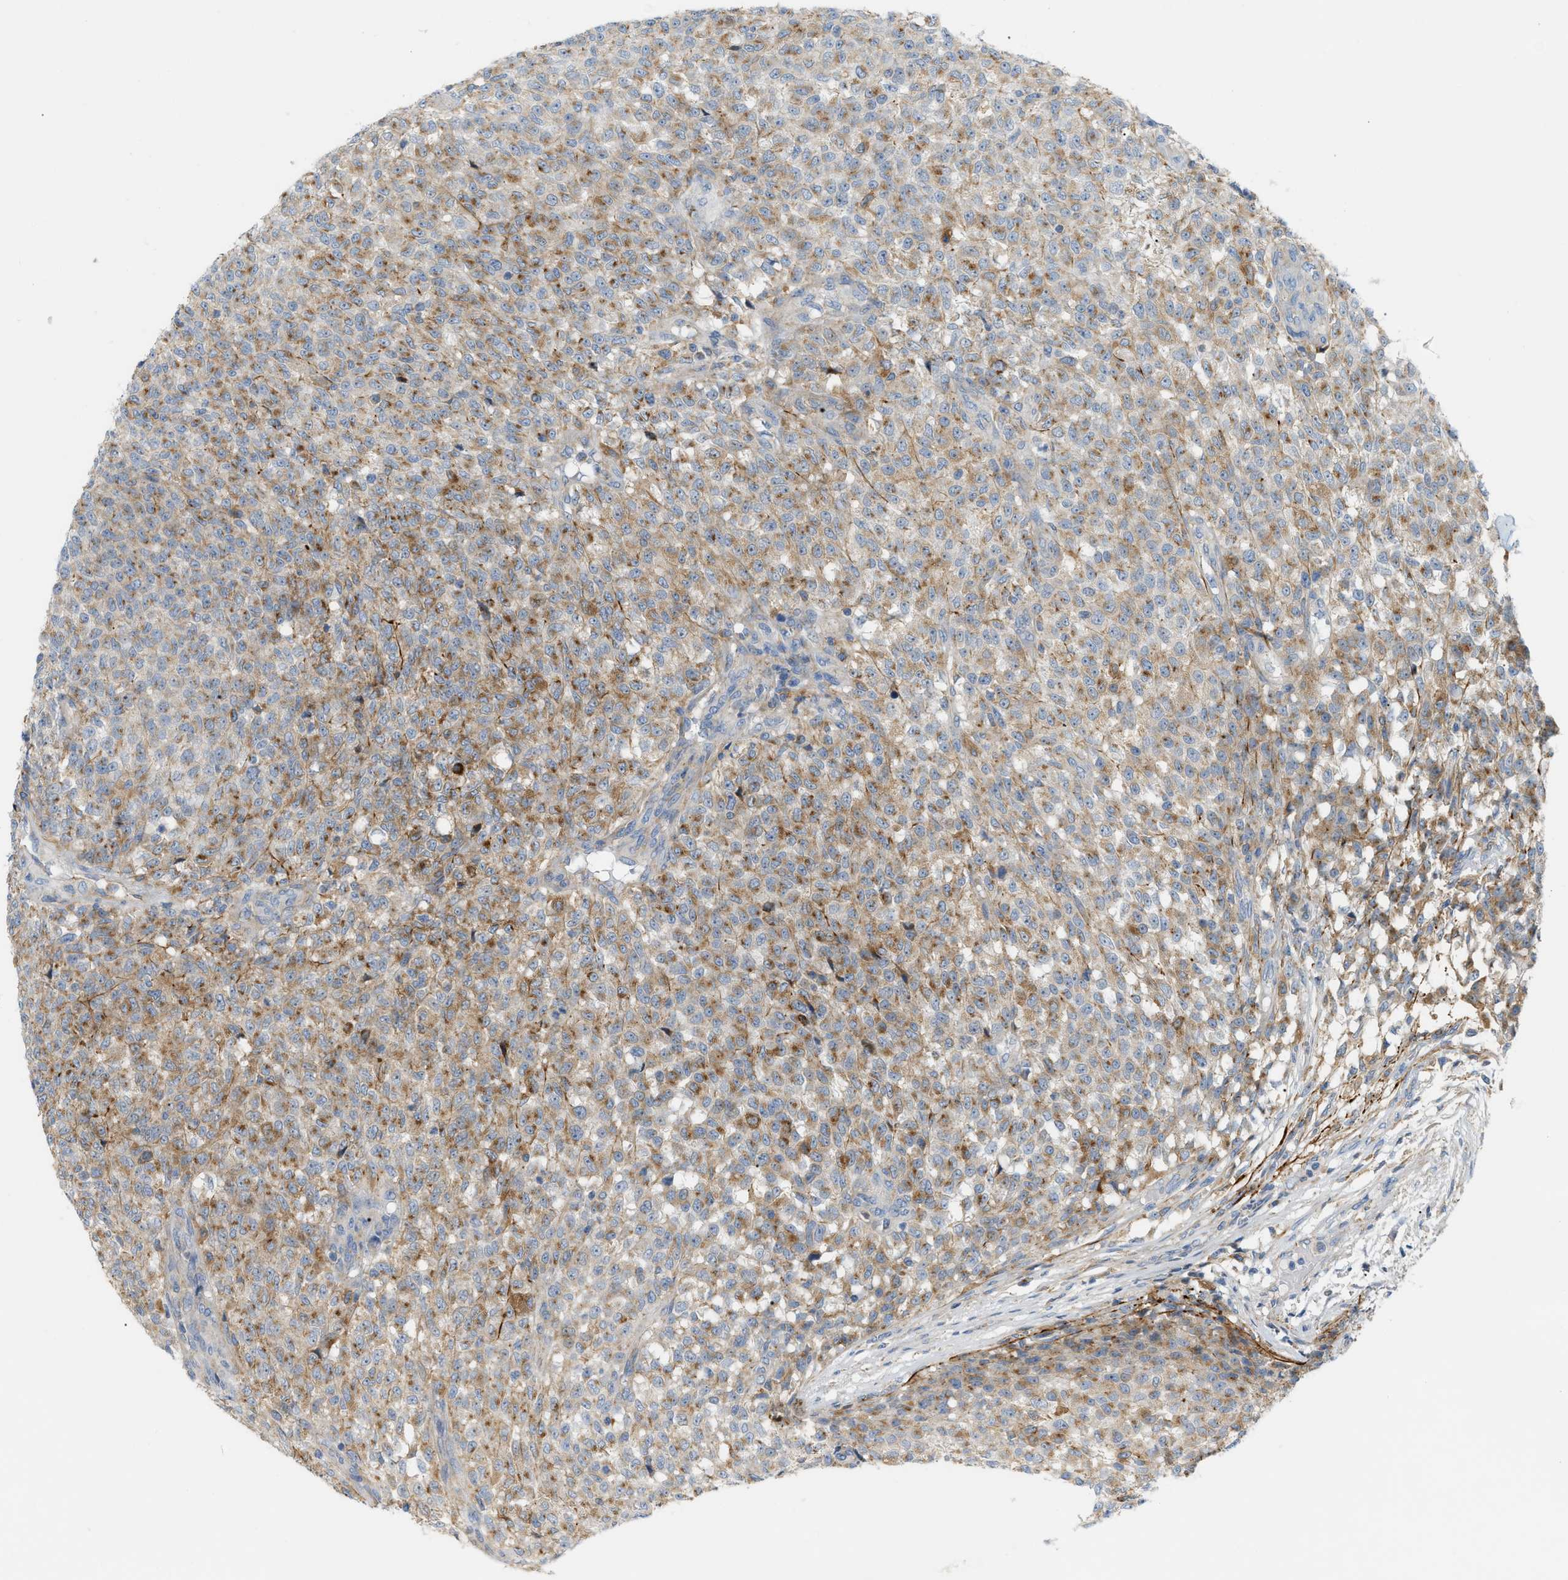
{"staining": {"intensity": "moderate", "quantity": ">75%", "location": "cytoplasmic/membranous"}, "tissue": "testis cancer", "cell_type": "Tumor cells", "image_type": "cancer", "snomed": [{"axis": "morphology", "description": "Seminoma, NOS"}, {"axis": "topography", "description": "Testis"}], "caption": "A brown stain labels moderate cytoplasmic/membranous staining of a protein in human testis cancer (seminoma) tumor cells.", "gene": "LMBRD1", "patient": {"sex": "male", "age": 59}}